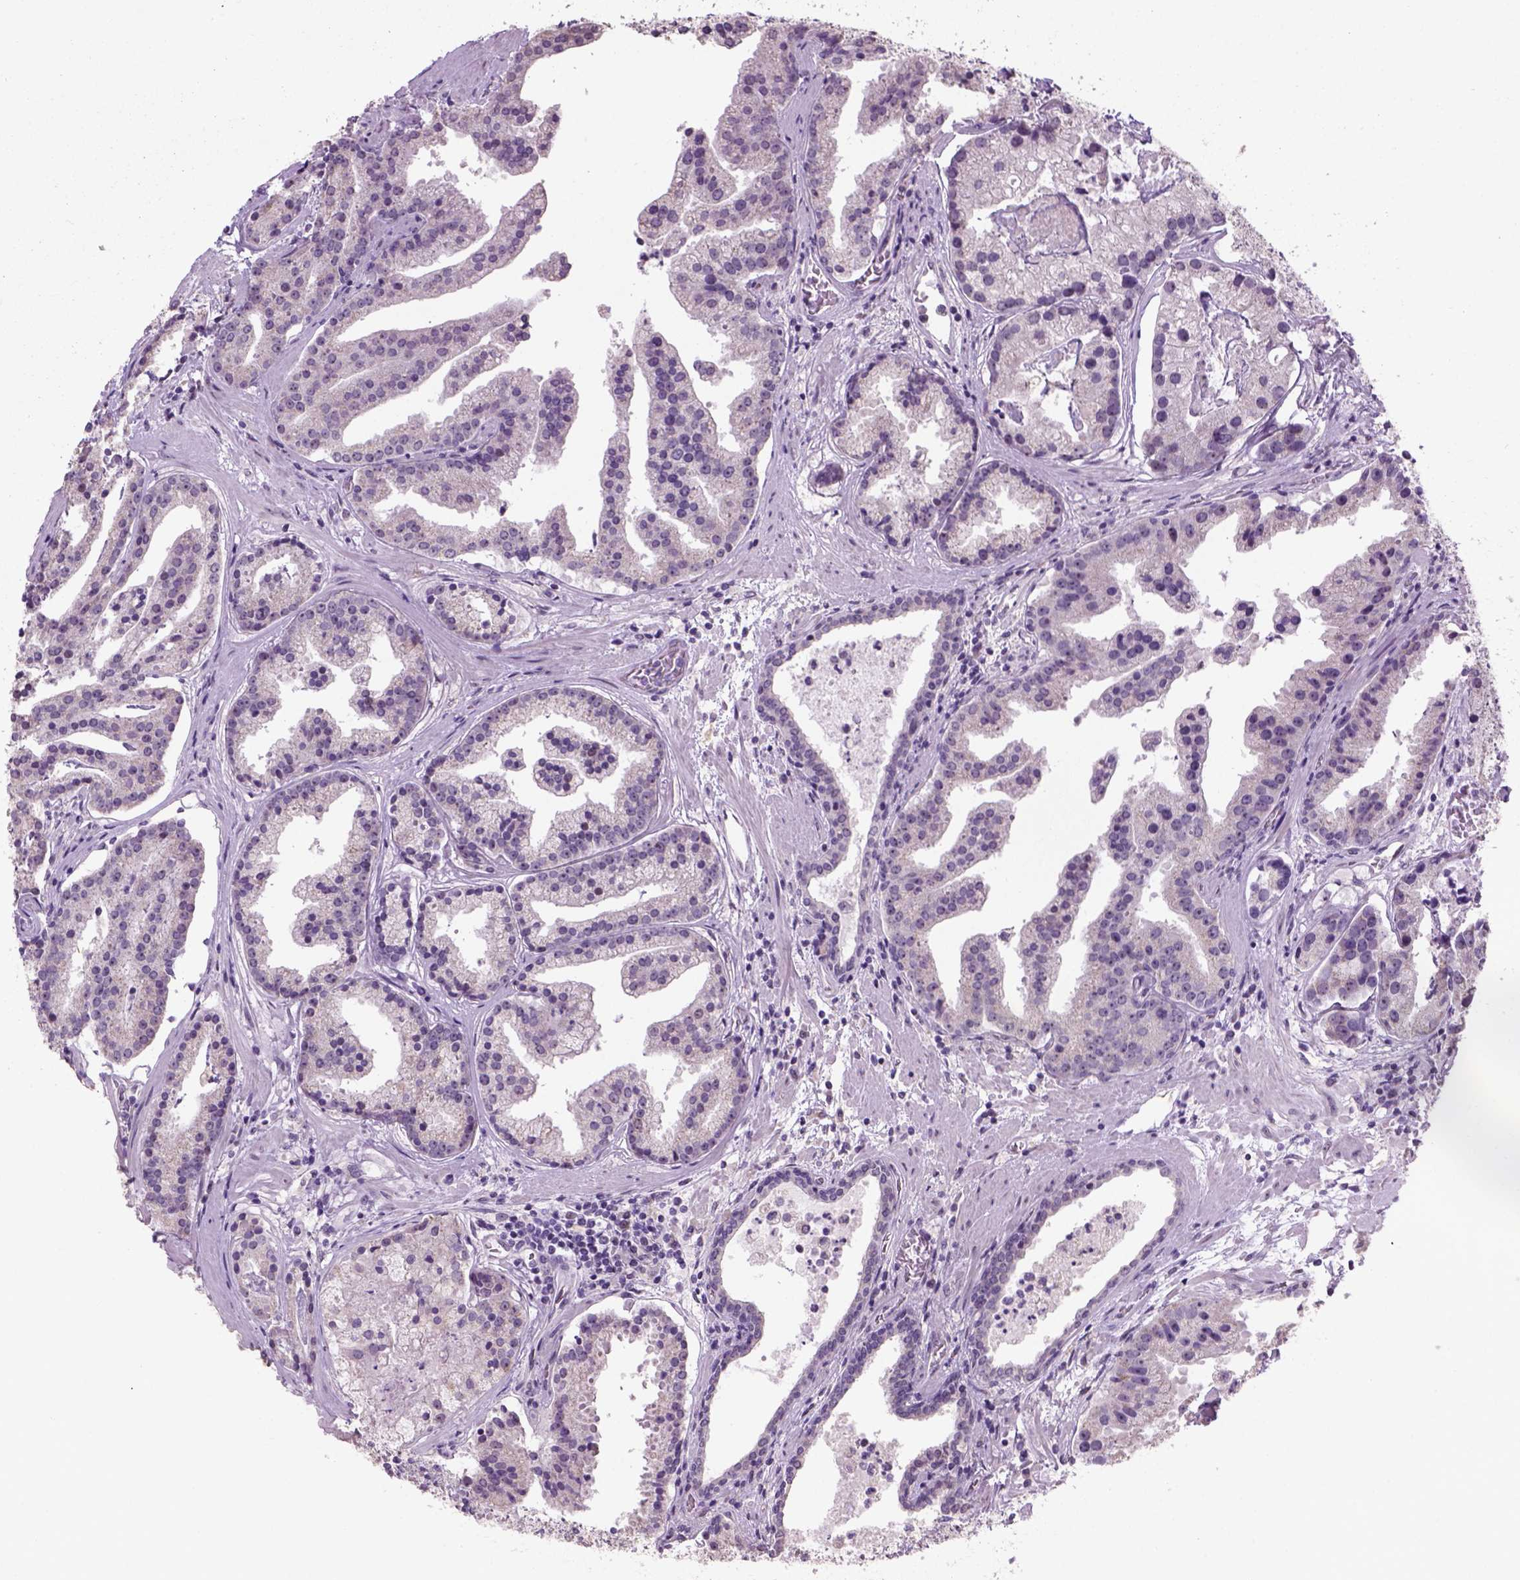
{"staining": {"intensity": "negative", "quantity": "none", "location": "none"}, "tissue": "prostate cancer", "cell_type": "Tumor cells", "image_type": "cancer", "snomed": [{"axis": "morphology", "description": "Adenocarcinoma, NOS"}, {"axis": "topography", "description": "Prostate and seminal vesicle, NOS"}, {"axis": "topography", "description": "Prostate"}], "caption": "High magnification brightfield microscopy of prostate adenocarcinoma stained with DAB (3,3'-diaminobenzidine) (brown) and counterstained with hematoxylin (blue): tumor cells show no significant expression. (DAB immunohistochemistry visualized using brightfield microscopy, high magnification).", "gene": "DDX50", "patient": {"sex": "male", "age": 44}}